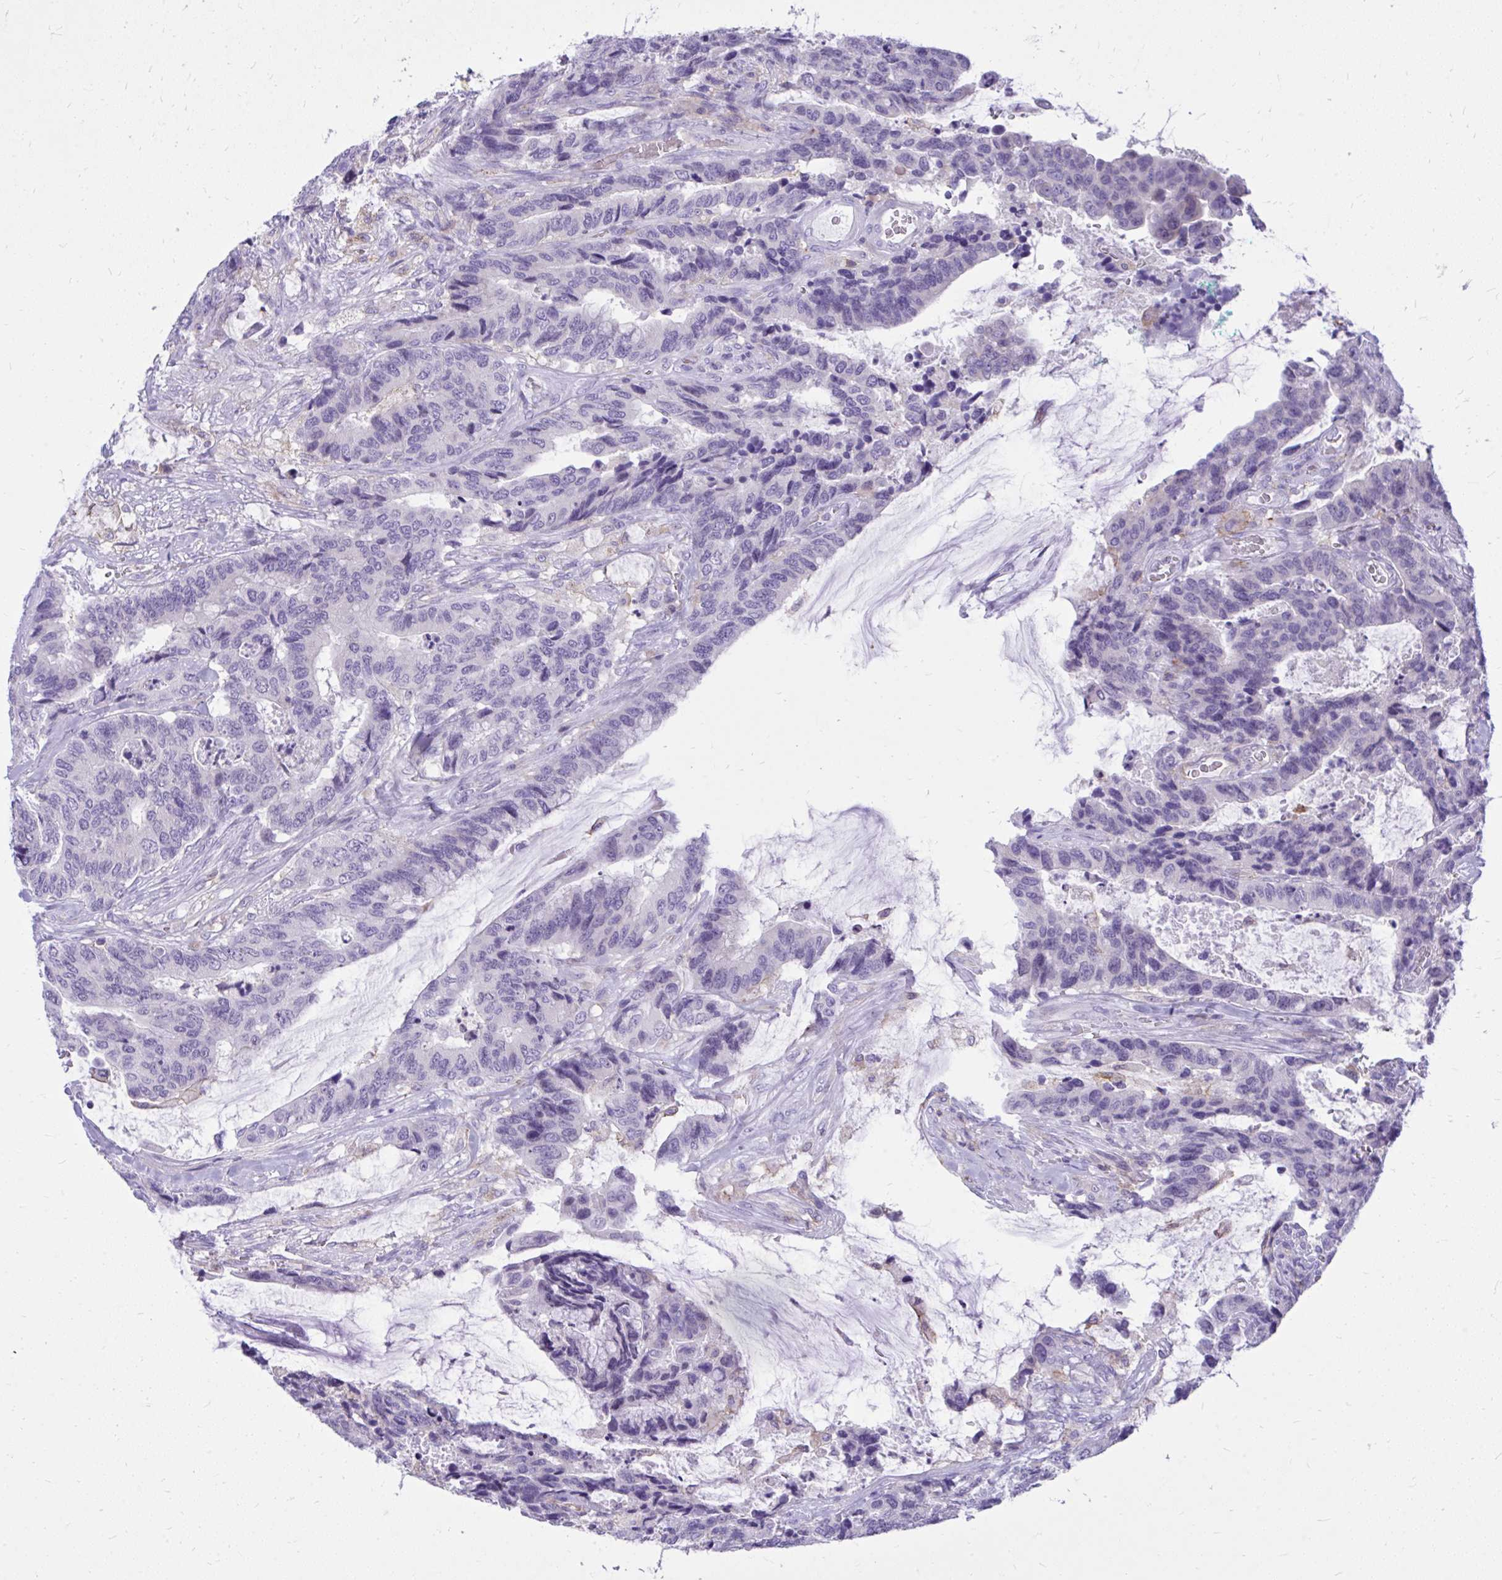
{"staining": {"intensity": "negative", "quantity": "none", "location": "none"}, "tissue": "colorectal cancer", "cell_type": "Tumor cells", "image_type": "cancer", "snomed": [{"axis": "morphology", "description": "Adenocarcinoma, NOS"}, {"axis": "topography", "description": "Rectum"}], "caption": "Immunohistochemistry histopathology image of neoplastic tissue: human adenocarcinoma (colorectal) stained with DAB reveals no significant protein expression in tumor cells. Nuclei are stained in blue.", "gene": "GPRIN3", "patient": {"sex": "female", "age": 59}}